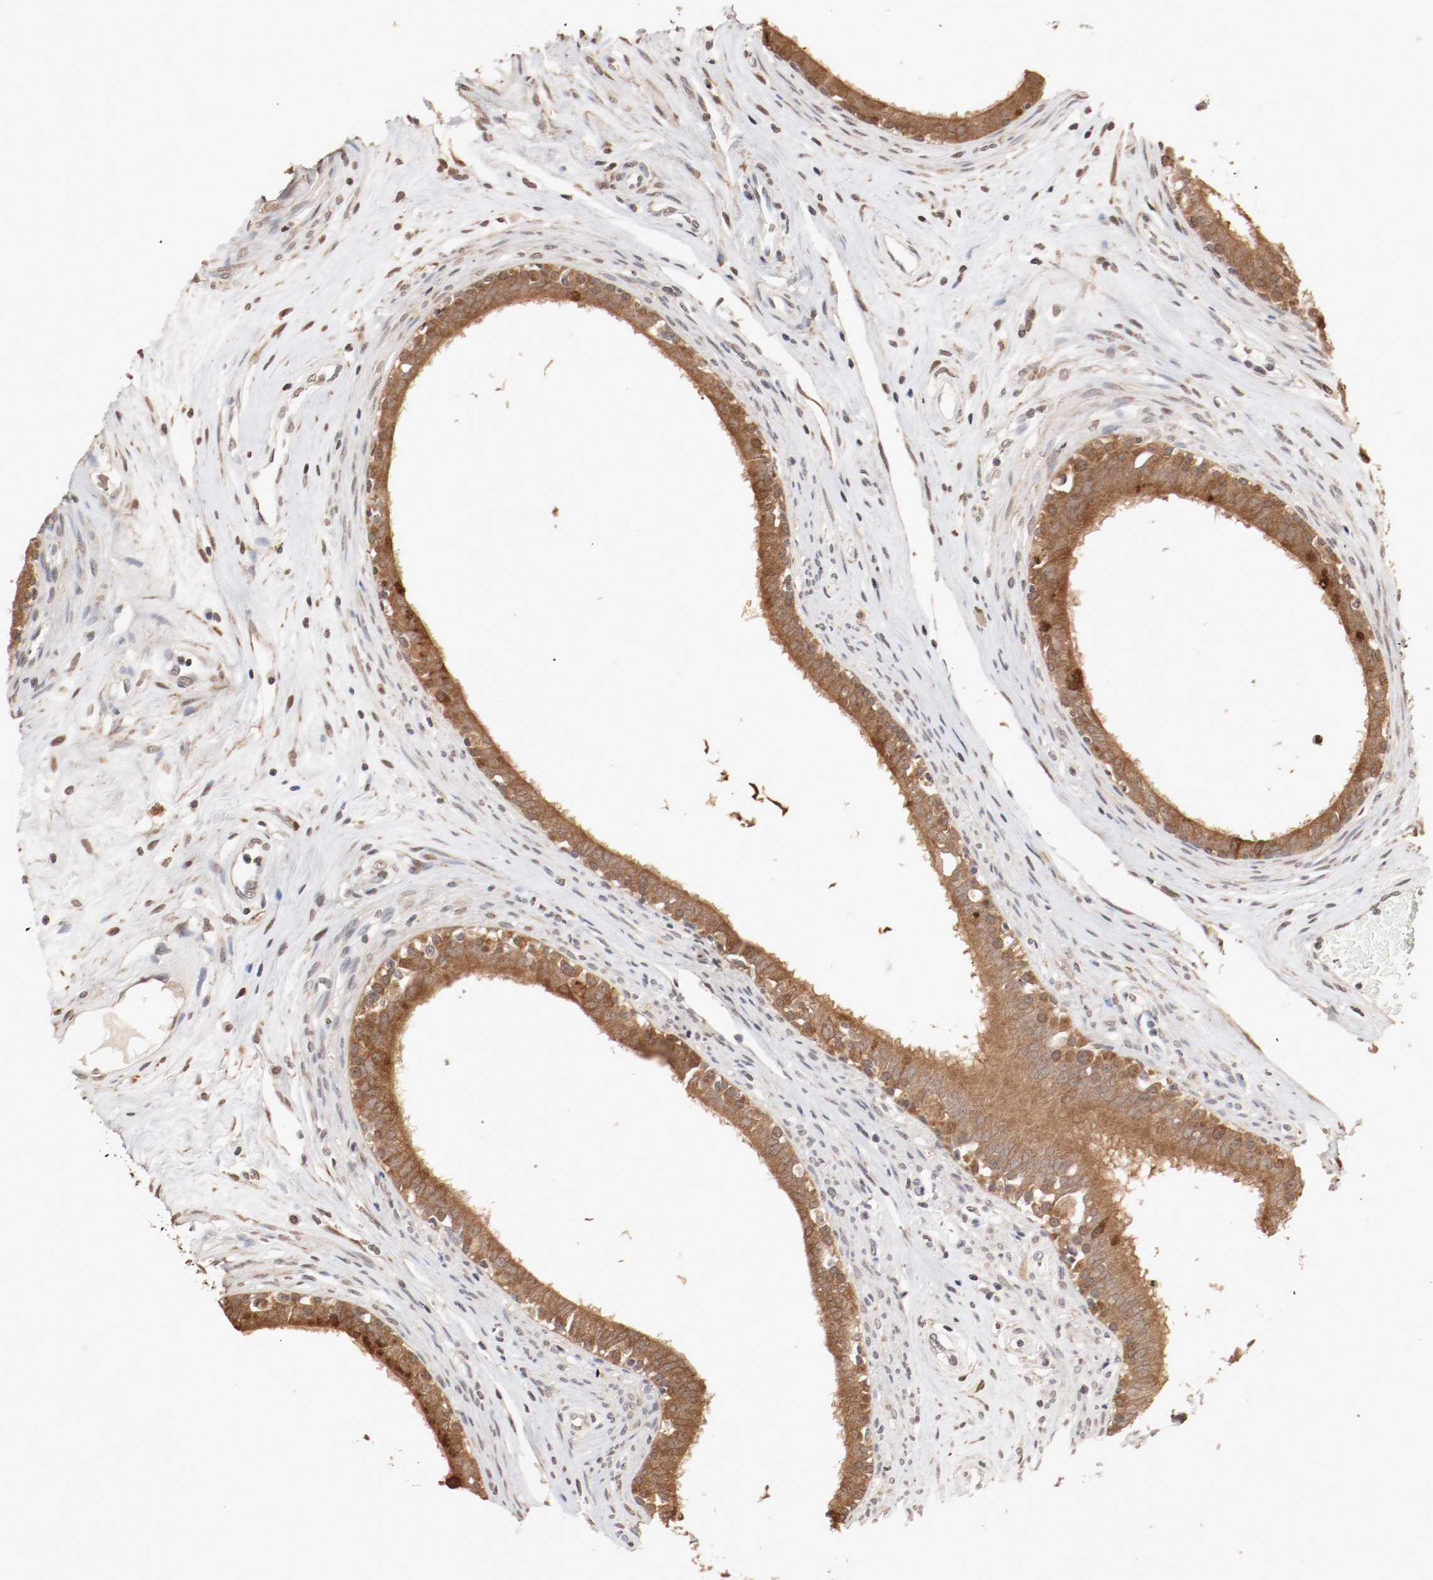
{"staining": {"intensity": "moderate", "quantity": ">75%", "location": "cytoplasmic/membranous,nuclear"}, "tissue": "epididymis", "cell_type": "Glandular cells", "image_type": "normal", "snomed": [{"axis": "morphology", "description": "Normal tissue, NOS"}, {"axis": "morphology", "description": "Inflammation, NOS"}, {"axis": "topography", "description": "Epididymis"}], "caption": "A histopathology image showing moderate cytoplasmic/membranous,nuclear expression in about >75% of glandular cells in unremarkable epididymis, as visualized by brown immunohistochemical staining.", "gene": "WASL", "patient": {"sex": "male", "age": 84}}